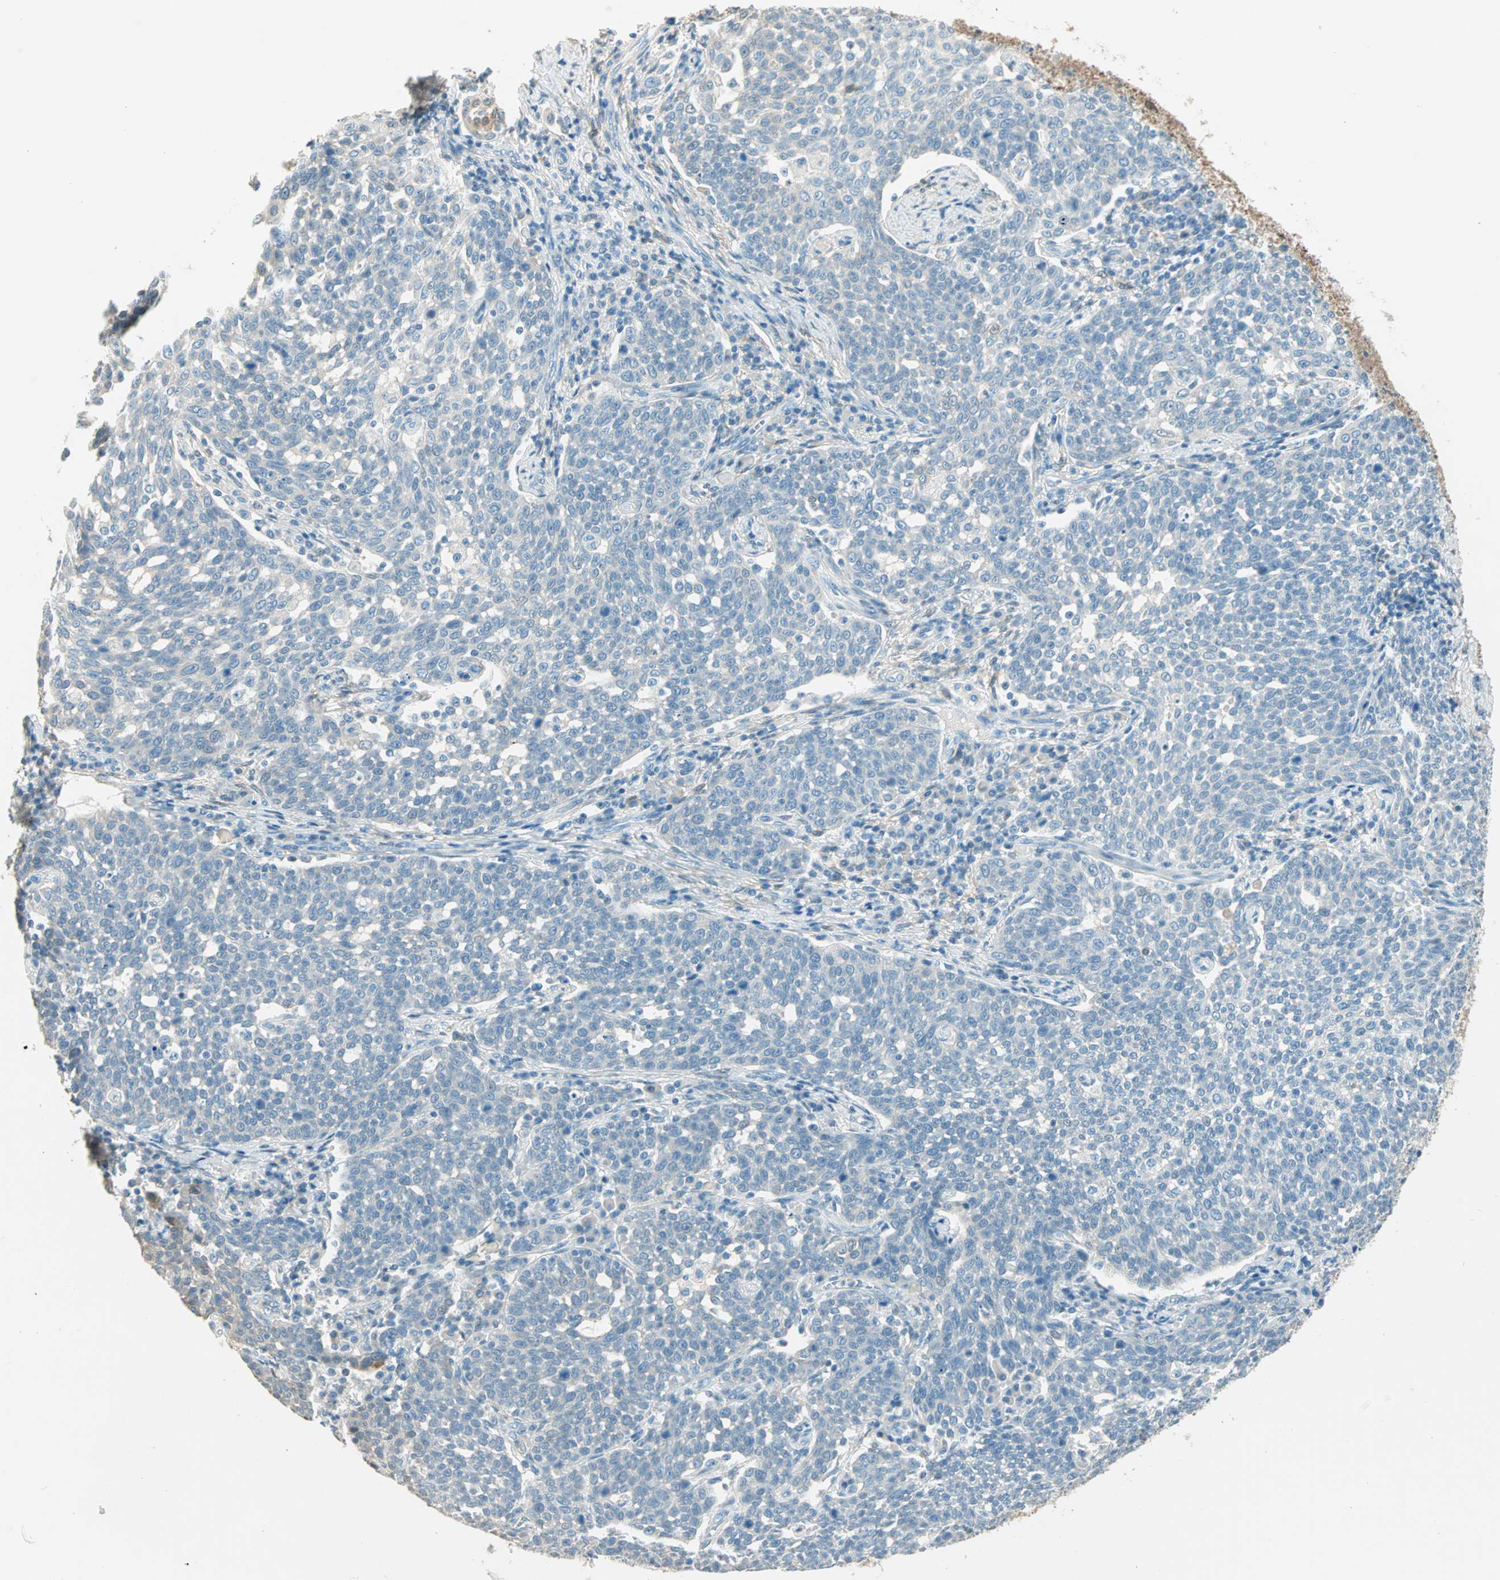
{"staining": {"intensity": "negative", "quantity": "none", "location": "none"}, "tissue": "cervical cancer", "cell_type": "Tumor cells", "image_type": "cancer", "snomed": [{"axis": "morphology", "description": "Squamous cell carcinoma, NOS"}, {"axis": "topography", "description": "Cervix"}], "caption": "Protein analysis of squamous cell carcinoma (cervical) exhibits no significant expression in tumor cells.", "gene": "S100A1", "patient": {"sex": "female", "age": 34}}